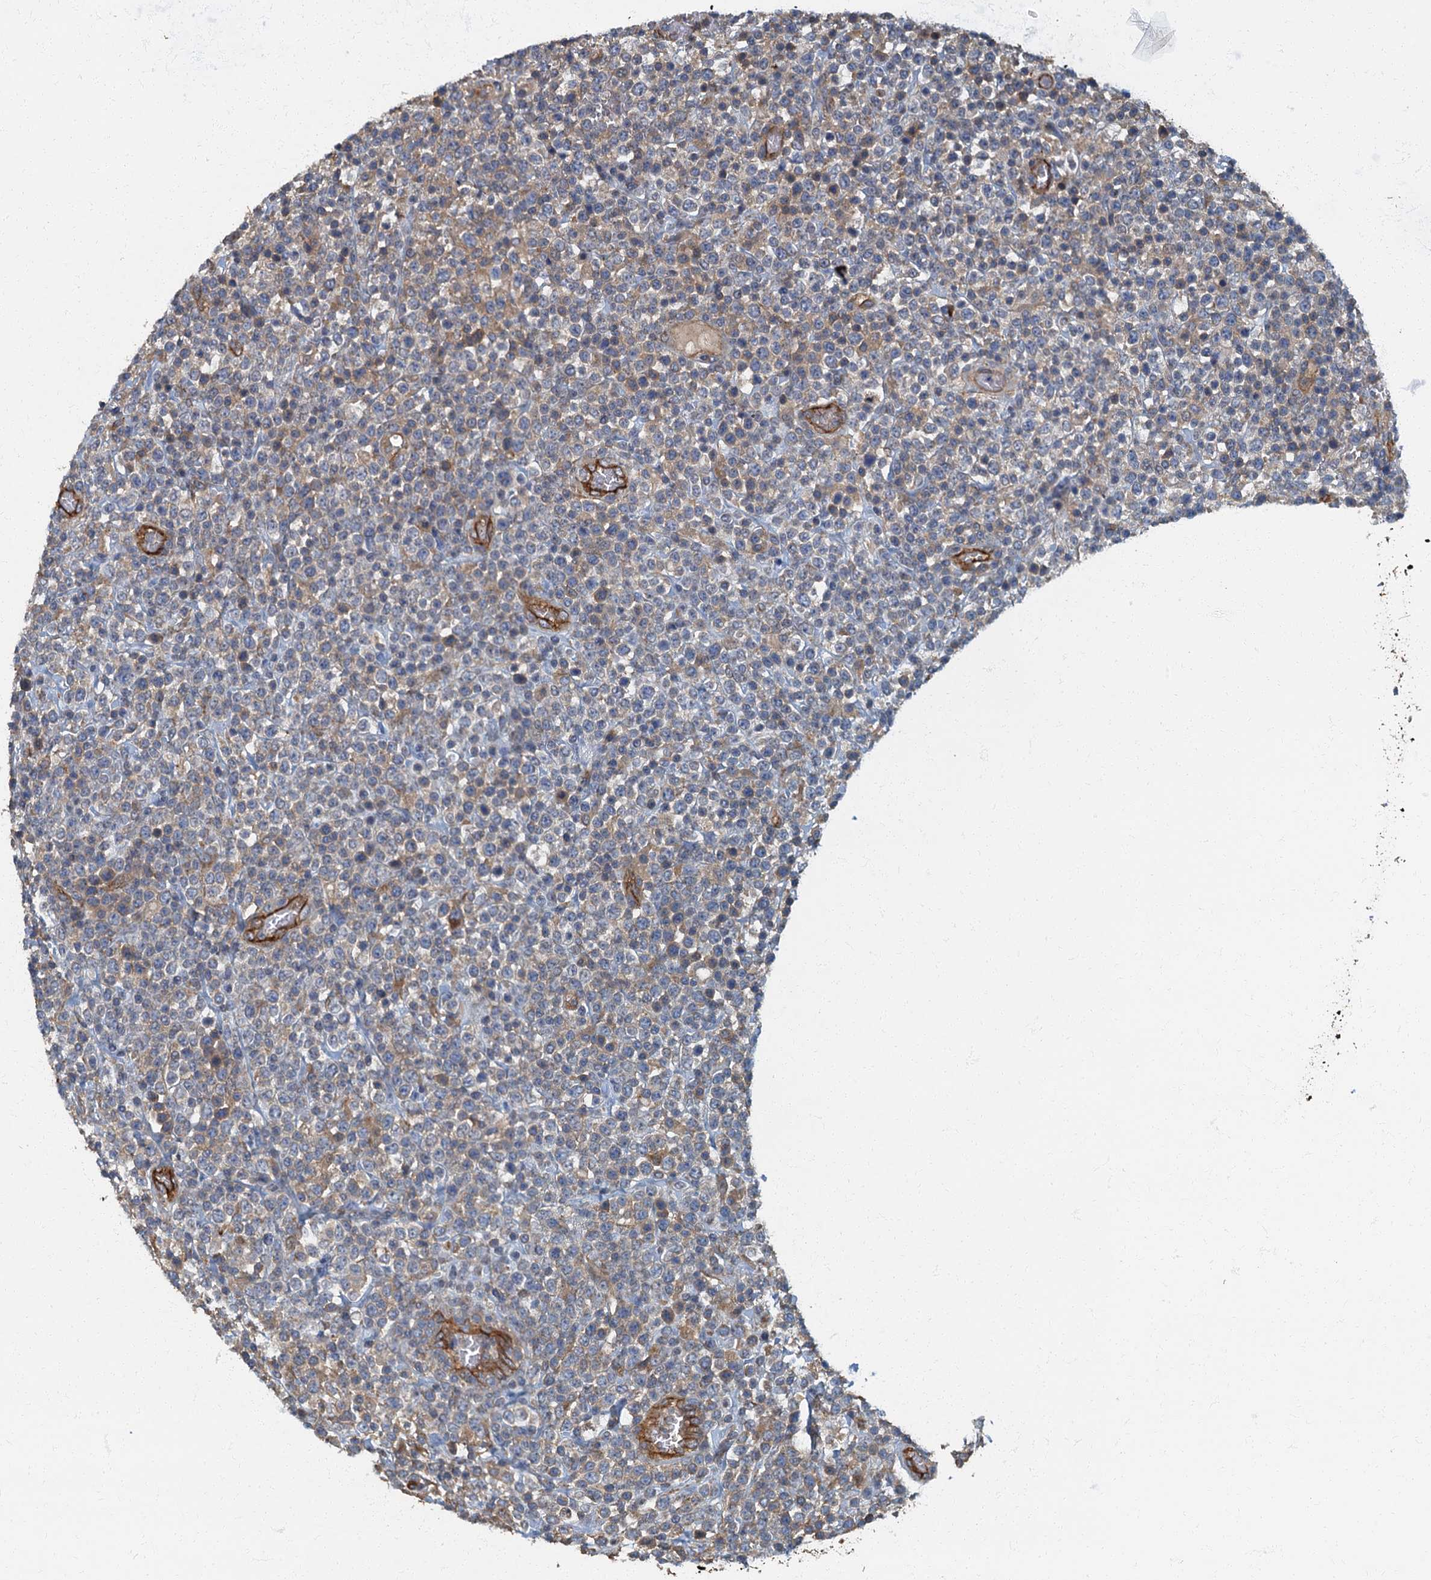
{"staining": {"intensity": "negative", "quantity": "none", "location": "none"}, "tissue": "lymphoma", "cell_type": "Tumor cells", "image_type": "cancer", "snomed": [{"axis": "morphology", "description": "Malignant lymphoma, non-Hodgkin's type, High grade"}, {"axis": "topography", "description": "Colon"}], "caption": "High magnification brightfield microscopy of lymphoma stained with DAB (3,3'-diaminobenzidine) (brown) and counterstained with hematoxylin (blue): tumor cells show no significant positivity.", "gene": "ARL11", "patient": {"sex": "female", "age": 53}}